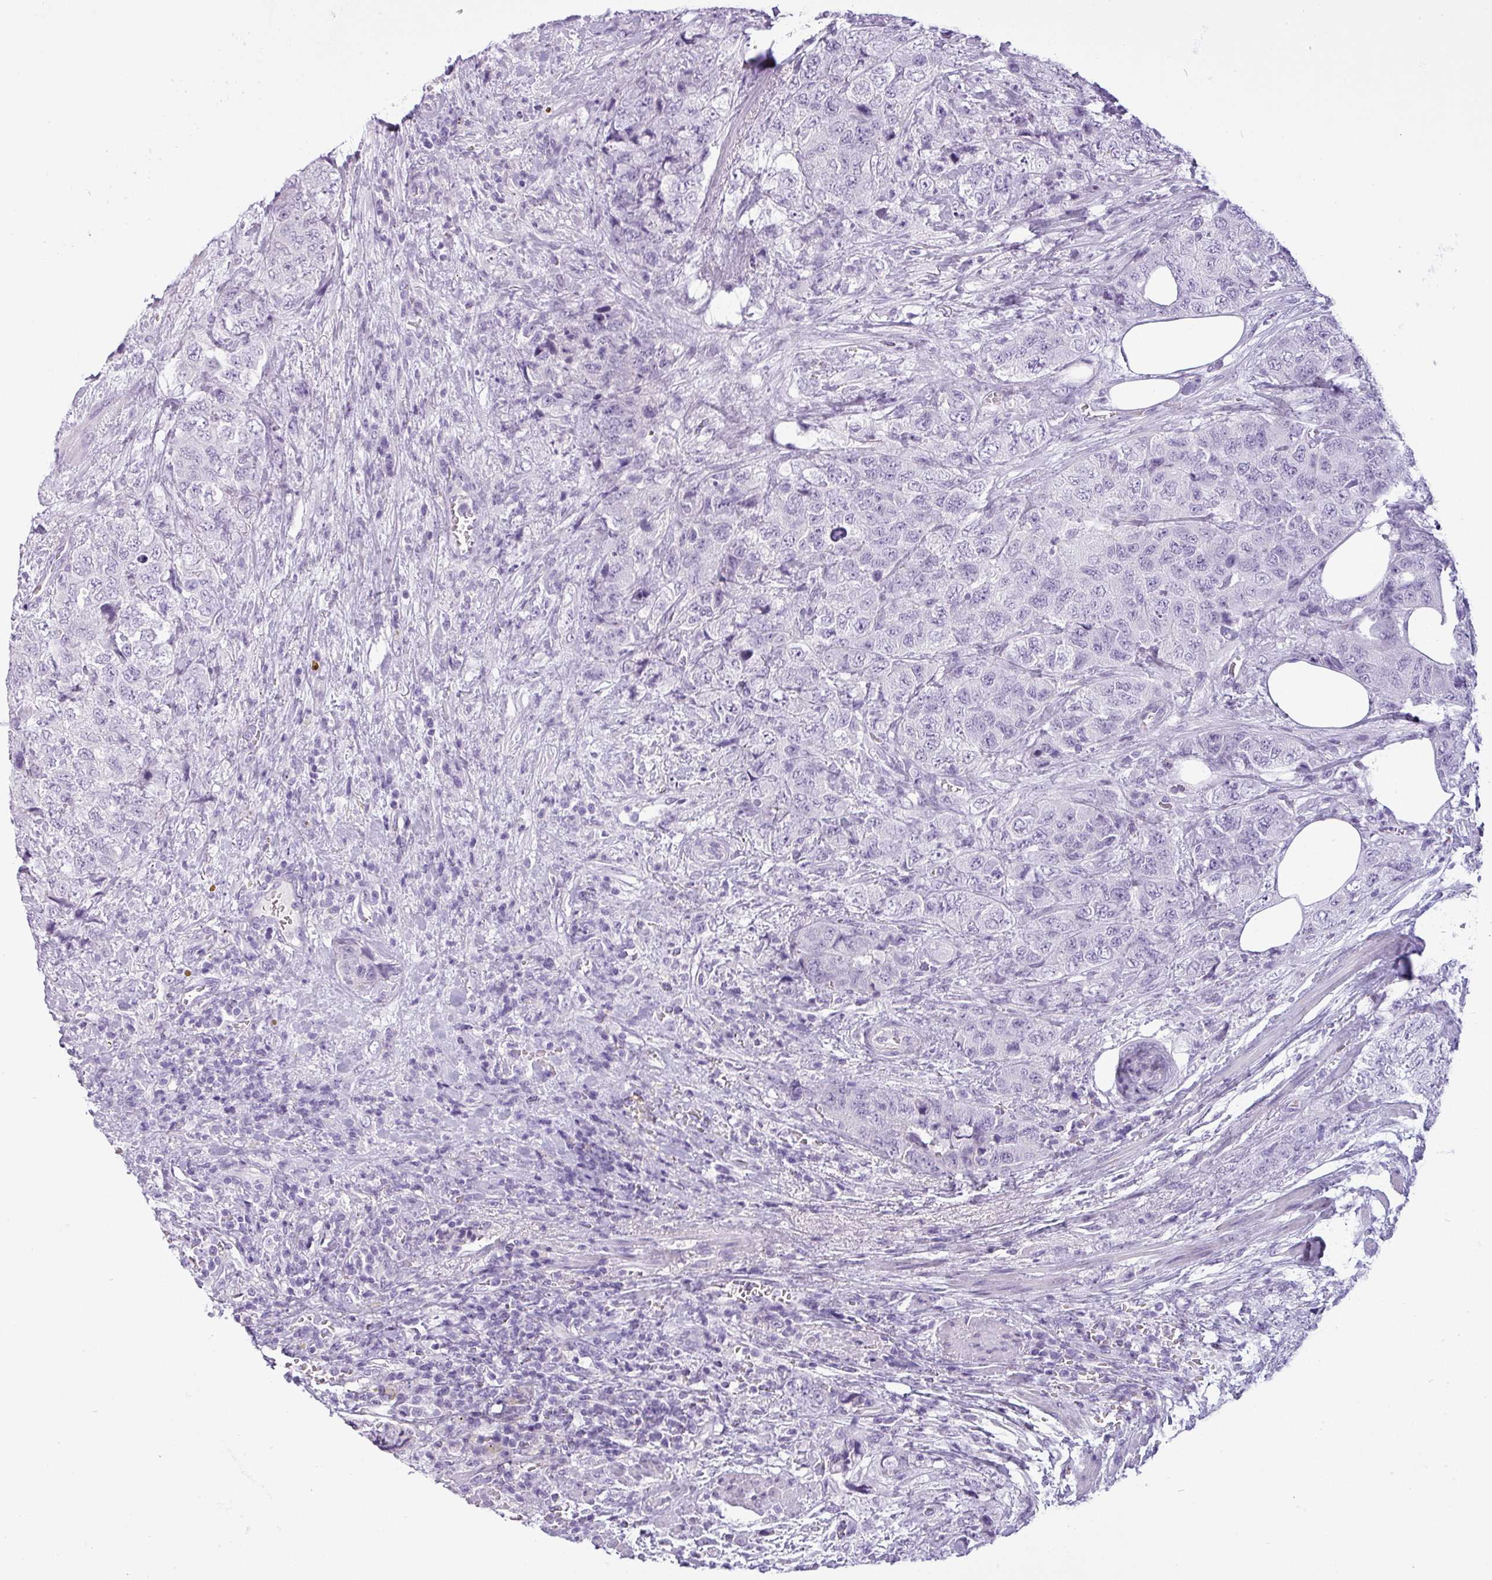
{"staining": {"intensity": "negative", "quantity": "none", "location": "none"}, "tissue": "urothelial cancer", "cell_type": "Tumor cells", "image_type": "cancer", "snomed": [{"axis": "morphology", "description": "Urothelial carcinoma, High grade"}, {"axis": "topography", "description": "Urinary bladder"}], "caption": "A high-resolution histopathology image shows immunohistochemistry (IHC) staining of urothelial carcinoma (high-grade), which demonstrates no significant expression in tumor cells.", "gene": "CDH16", "patient": {"sex": "female", "age": 78}}